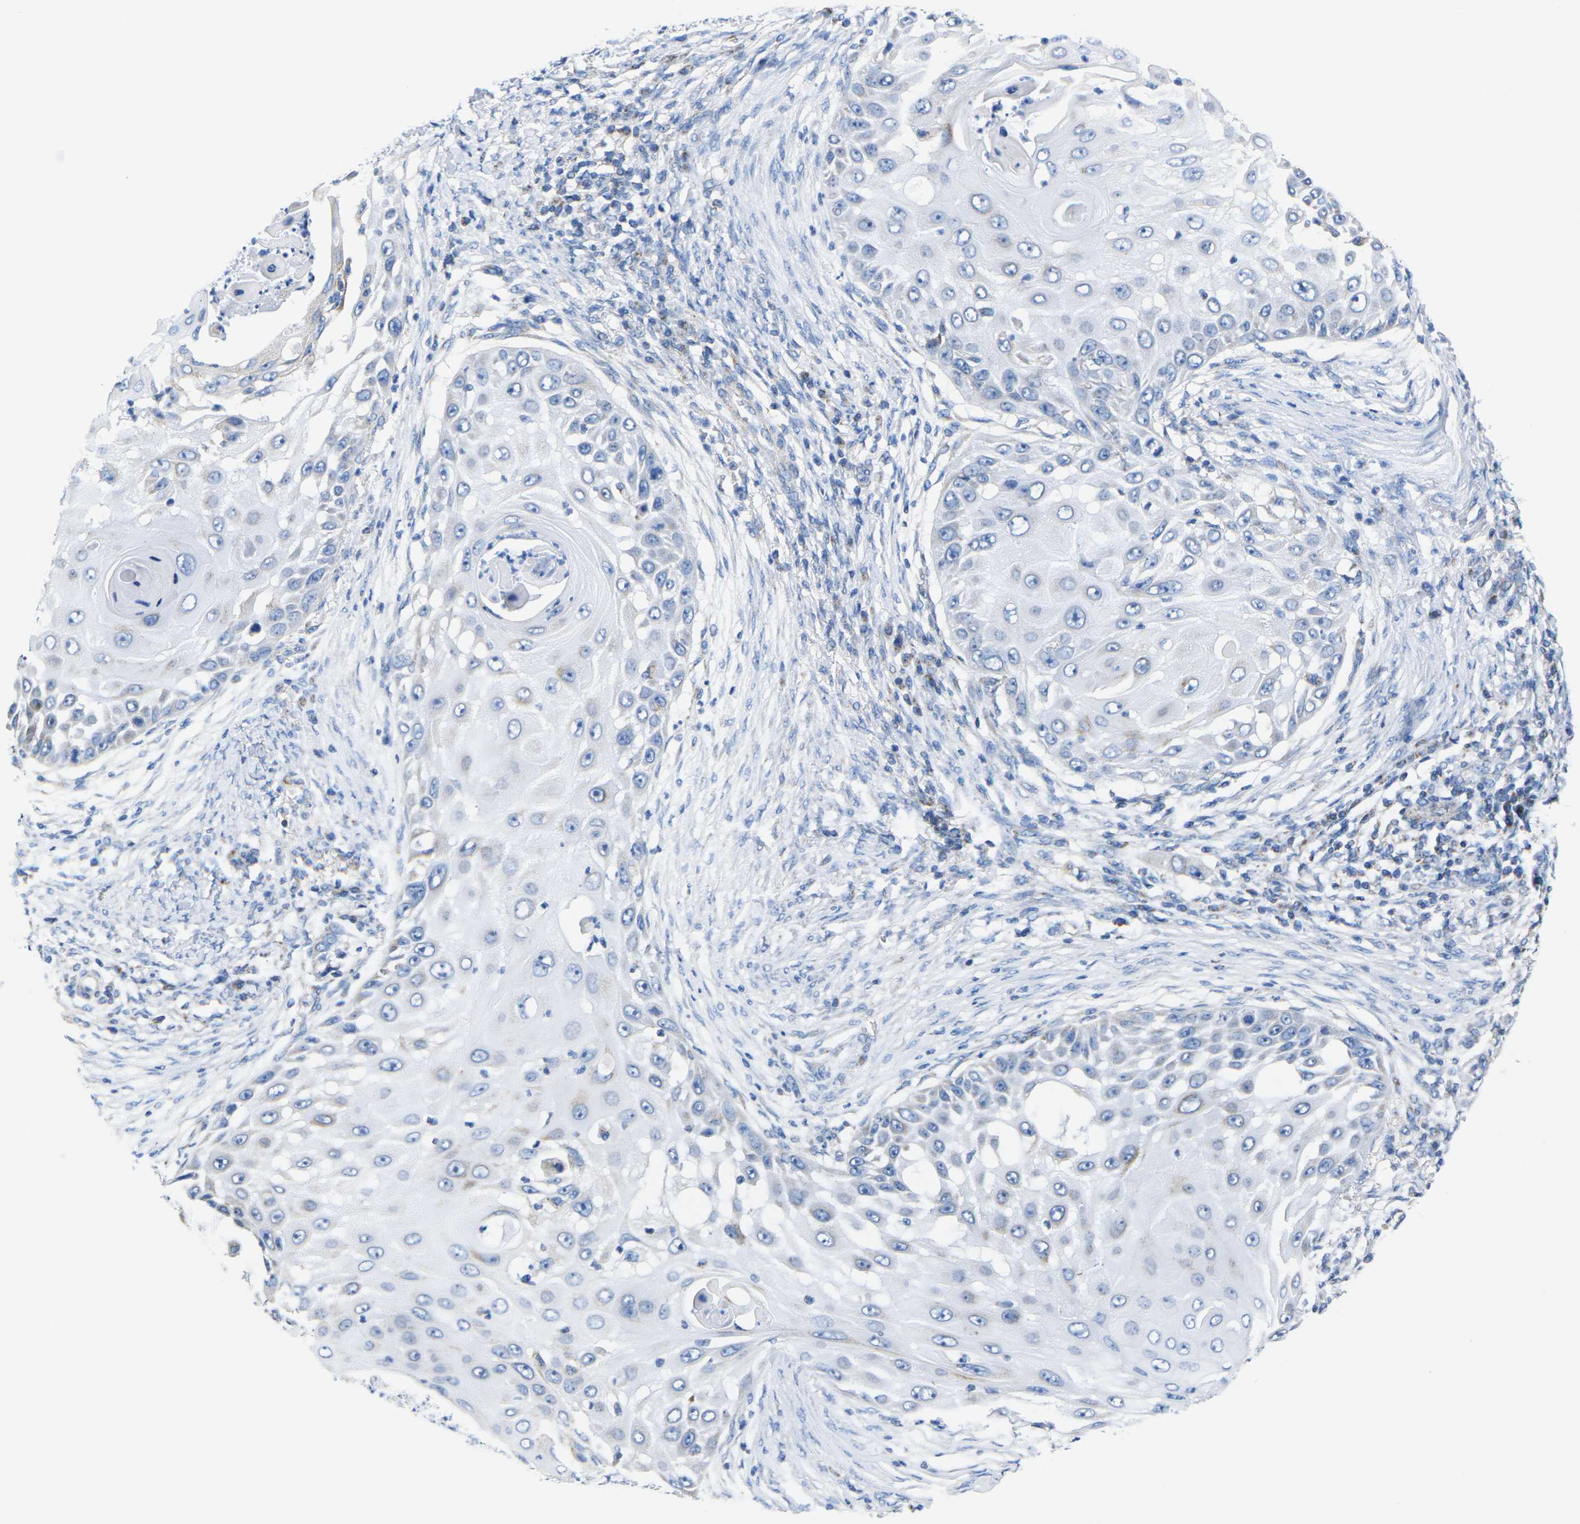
{"staining": {"intensity": "negative", "quantity": "none", "location": "none"}, "tissue": "skin cancer", "cell_type": "Tumor cells", "image_type": "cancer", "snomed": [{"axis": "morphology", "description": "Squamous cell carcinoma, NOS"}, {"axis": "topography", "description": "Skin"}], "caption": "This is a photomicrograph of immunohistochemistry (IHC) staining of skin squamous cell carcinoma, which shows no expression in tumor cells.", "gene": "TMEM204", "patient": {"sex": "female", "age": 44}}